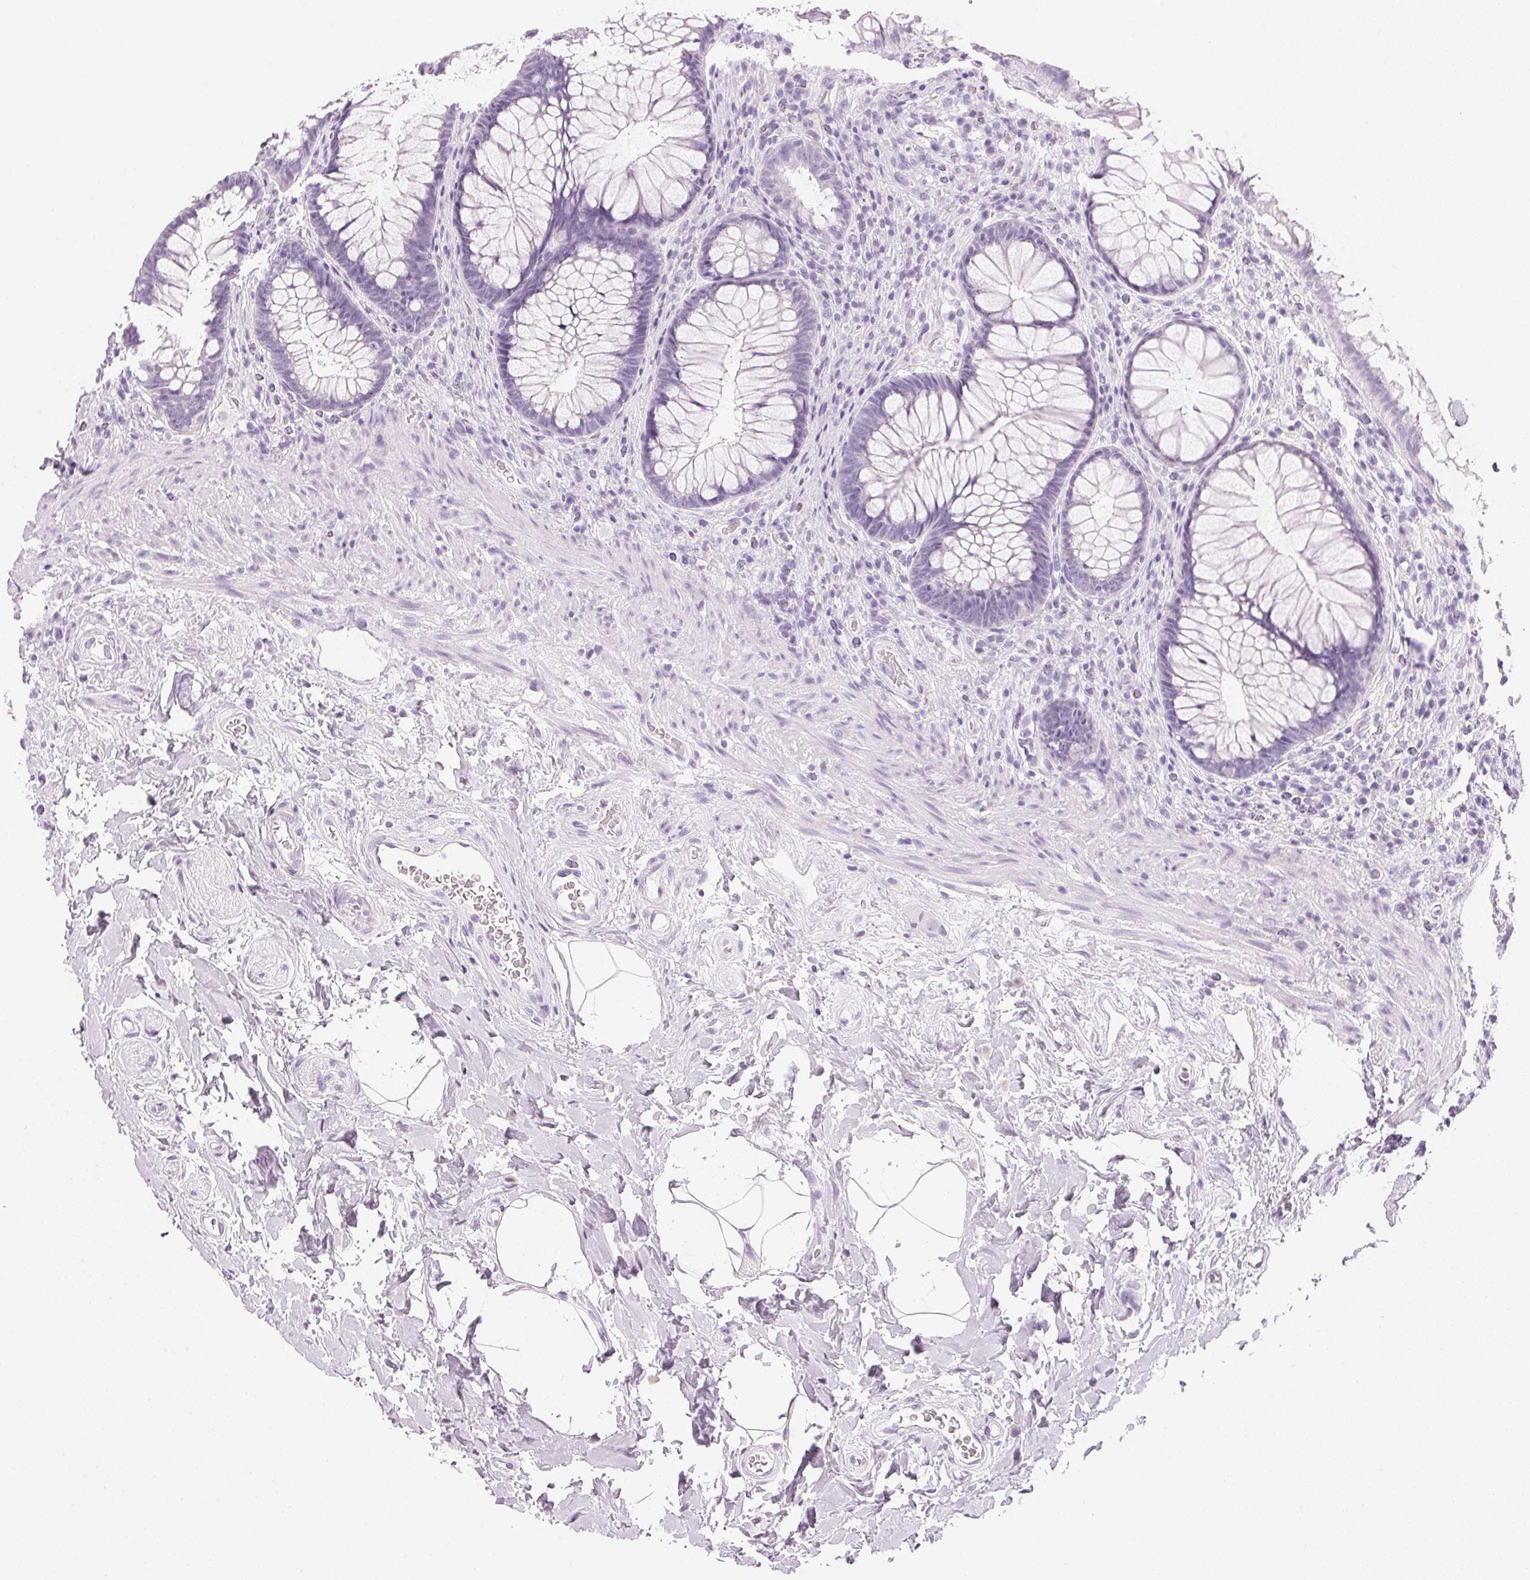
{"staining": {"intensity": "negative", "quantity": "none", "location": "none"}, "tissue": "rectum", "cell_type": "Glandular cells", "image_type": "normal", "snomed": [{"axis": "morphology", "description": "Normal tissue, NOS"}, {"axis": "topography", "description": "Smooth muscle"}, {"axis": "topography", "description": "Rectum"}], "caption": "Photomicrograph shows no significant protein positivity in glandular cells of benign rectum.", "gene": "IGFBP1", "patient": {"sex": "male", "age": 53}}